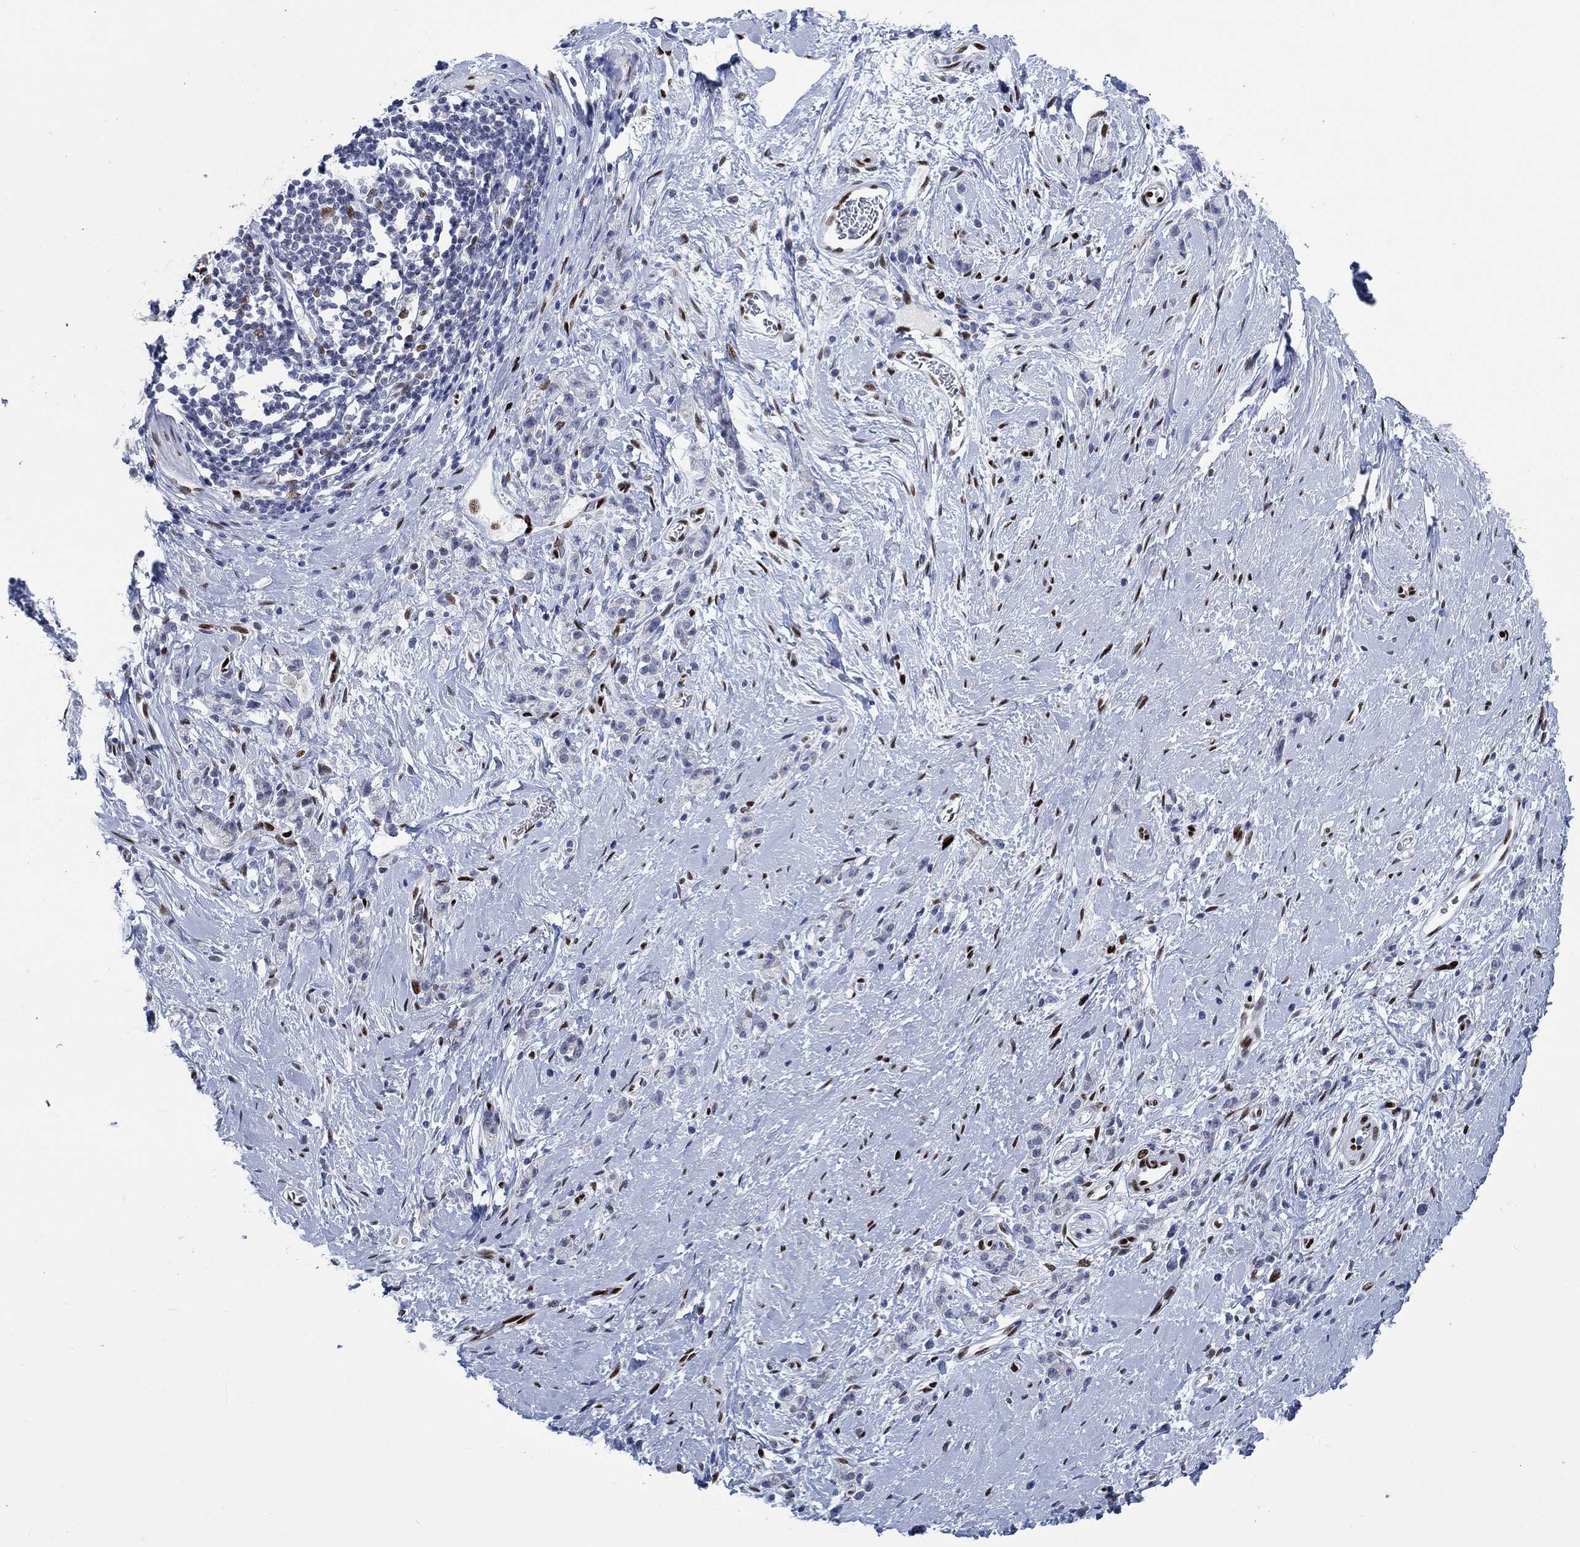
{"staining": {"intensity": "negative", "quantity": "none", "location": "none"}, "tissue": "stomach cancer", "cell_type": "Tumor cells", "image_type": "cancer", "snomed": [{"axis": "morphology", "description": "Adenocarcinoma, NOS"}, {"axis": "topography", "description": "Stomach"}], "caption": "Protein analysis of stomach cancer exhibits no significant positivity in tumor cells.", "gene": "ZEB1", "patient": {"sex": "male", "age": 58}}